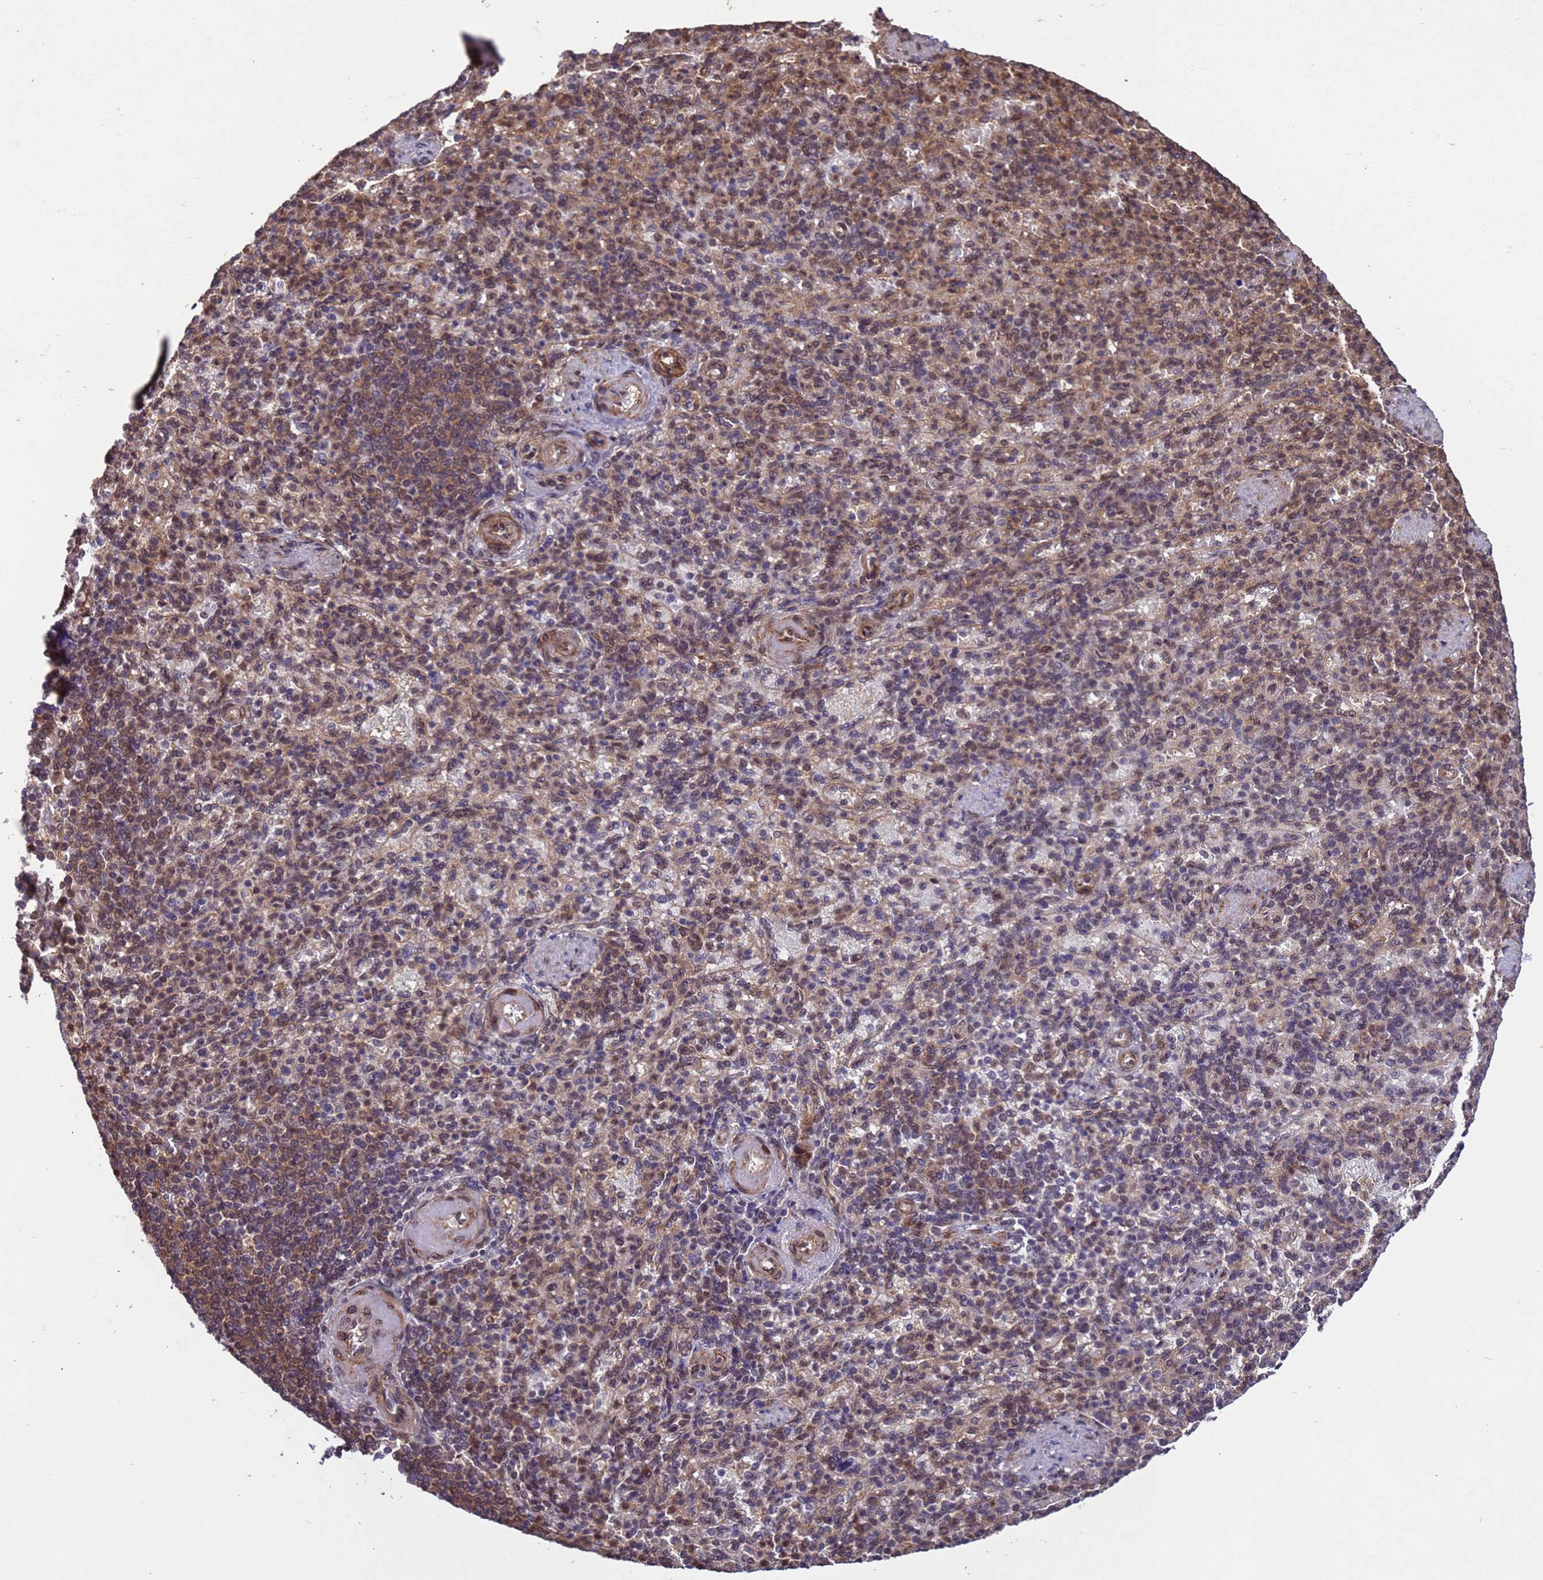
{"staining": {"intensity": "moderate", "quantity": "<25%", "location": "cytoplasmic/membranous"}, "tissue": "spleen", "cell_type": "Cells in red pulp", "image_type": "normal", "snomed": [{"axis": "morphology", "description": "Normal tissue, NOS"}, {"axis": "topography", "description": "Spleen"}], "caption": "A histopathology image of human spleen stained for a protein demonstrates moderate cytoplasmic/membranous brown staining in cells in red pulp.", "gene": "VSTM4", "patient": {"sex": "female", "age": 74}}